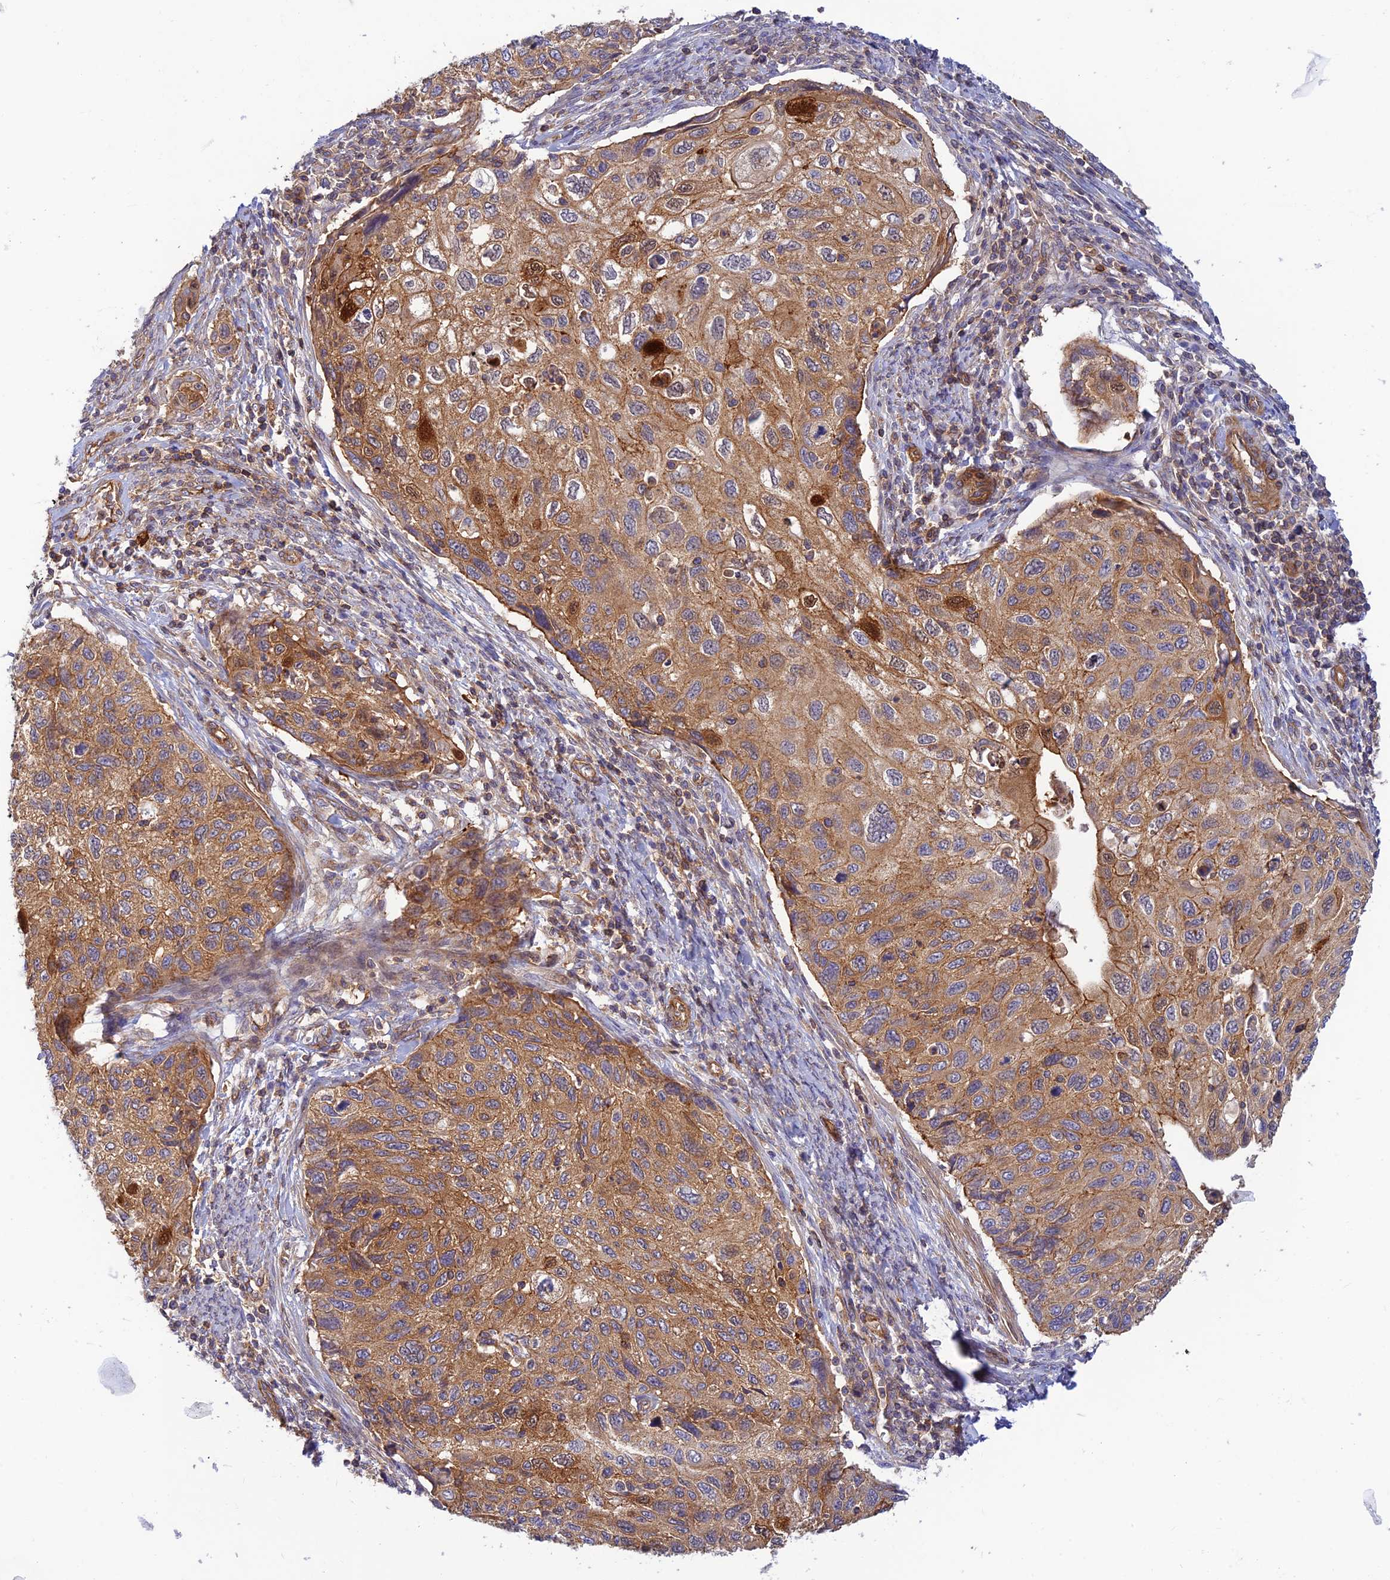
{"staining": {"intensity": "moderate", "quantity": ">75%", "location": "cytoplasmic/membranous"}, "tissue": "cervical cancer", "cell_type": "Tumor cells", "image_type": "cancer", "snomed": [{"axis": "morphology", "description": "Squamous cell carcinoma, NOS"}, {"axis": "topography", "description": "Cervix"}], "caption": "The micrograph displays a brown stain indicating the presence of a protein in the cytoplasmic/membranous of tumor cells in cervical cancer (squamous cell carcinoma). The protein of interest is stained brown, and the nuclei are stained in blue (DAB (3,3'-diaminobenzidine) IHC with brightfield microscopy, high magnification).", "gene": "PPP1R12C", "patient": {"sex": "female", "age": 70}}